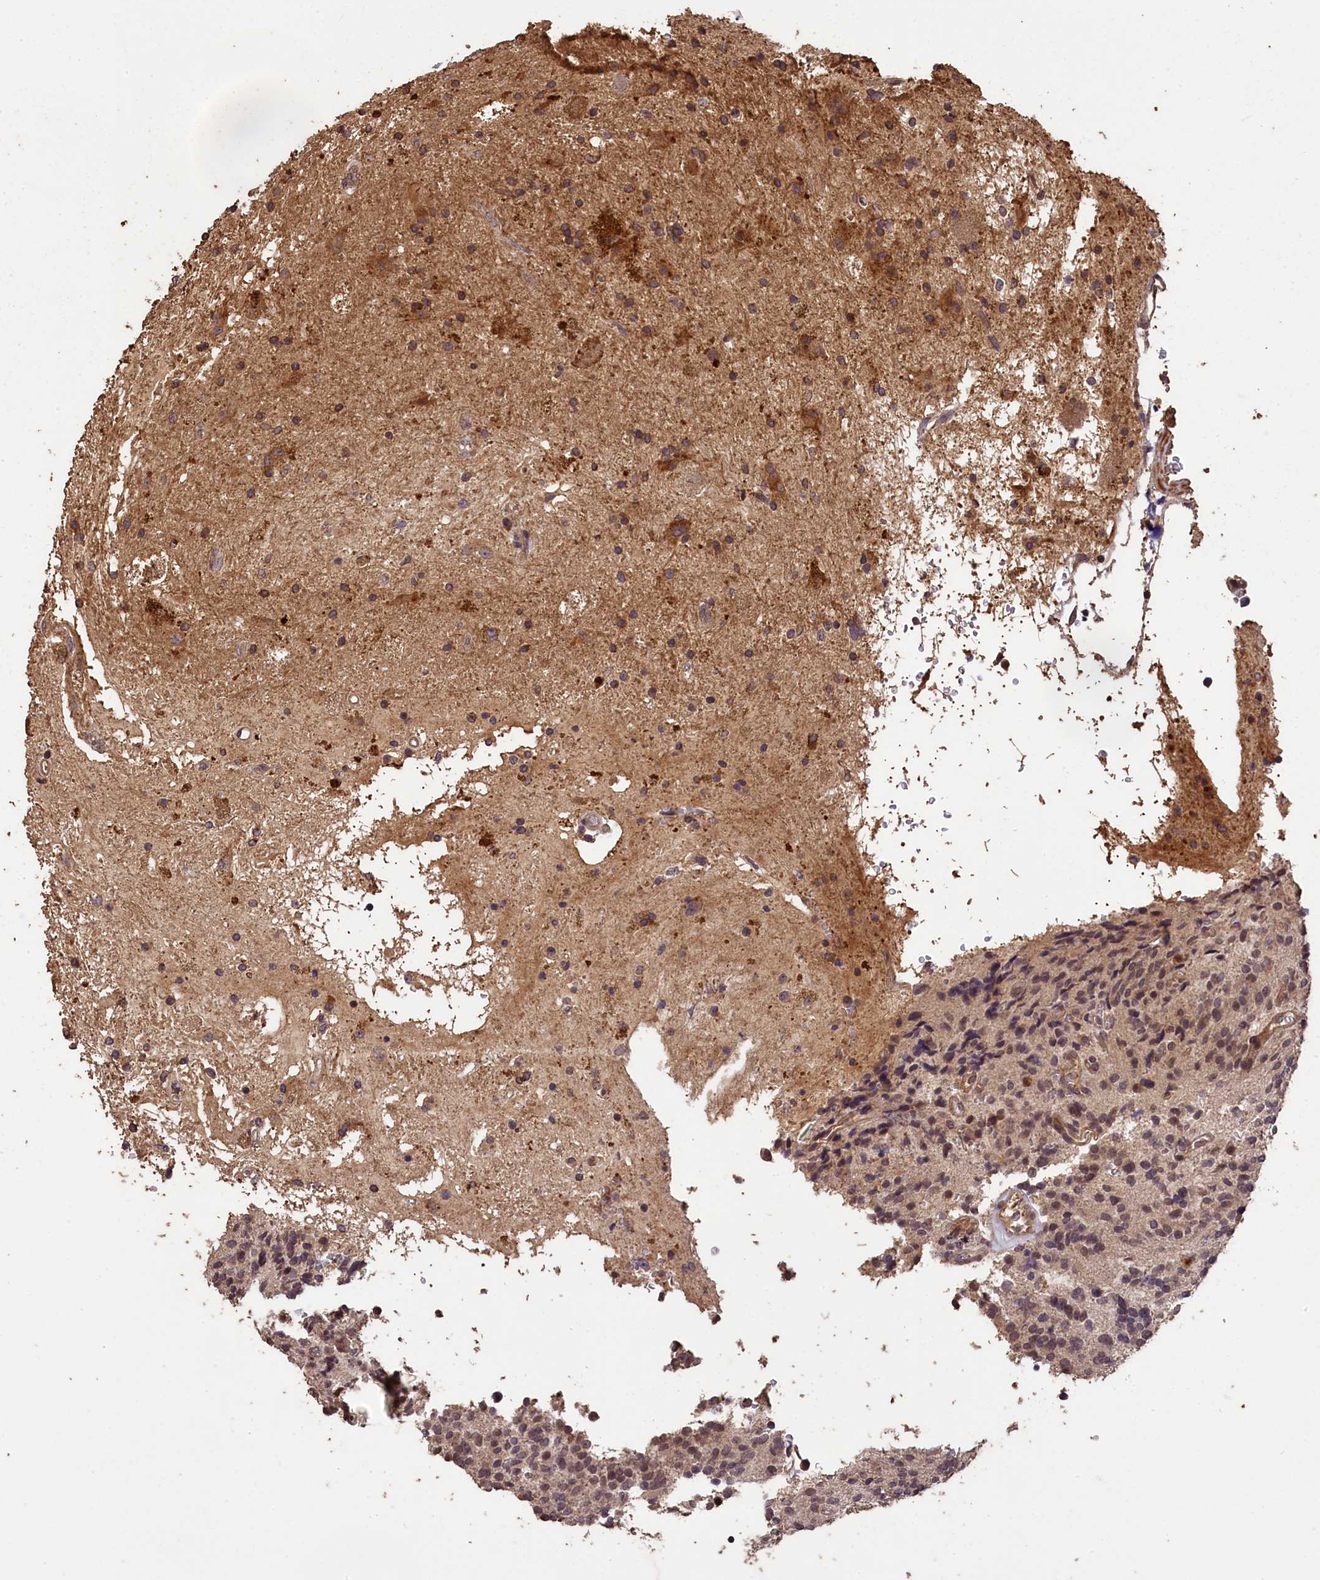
{"staining": {"intensity": "moderate", "quantity": "<25%", "location": "cytoplasmic/membranous"}, "tissue": "glioma", "cell_type": "Tumor cells", "image_type": "cancer", "snomed": [{"axis": "morphology", "description": "Glioma, malignant, High grade"}, {"axis": "topography", "description": "Brain"}], "caption": "Moderate cytoplasmic/membranous positivity is appreciated in approximately <25% of tumor cells in glioma.", "gene": "CHD9", "patient": {"sex": "male", "age": 34}}